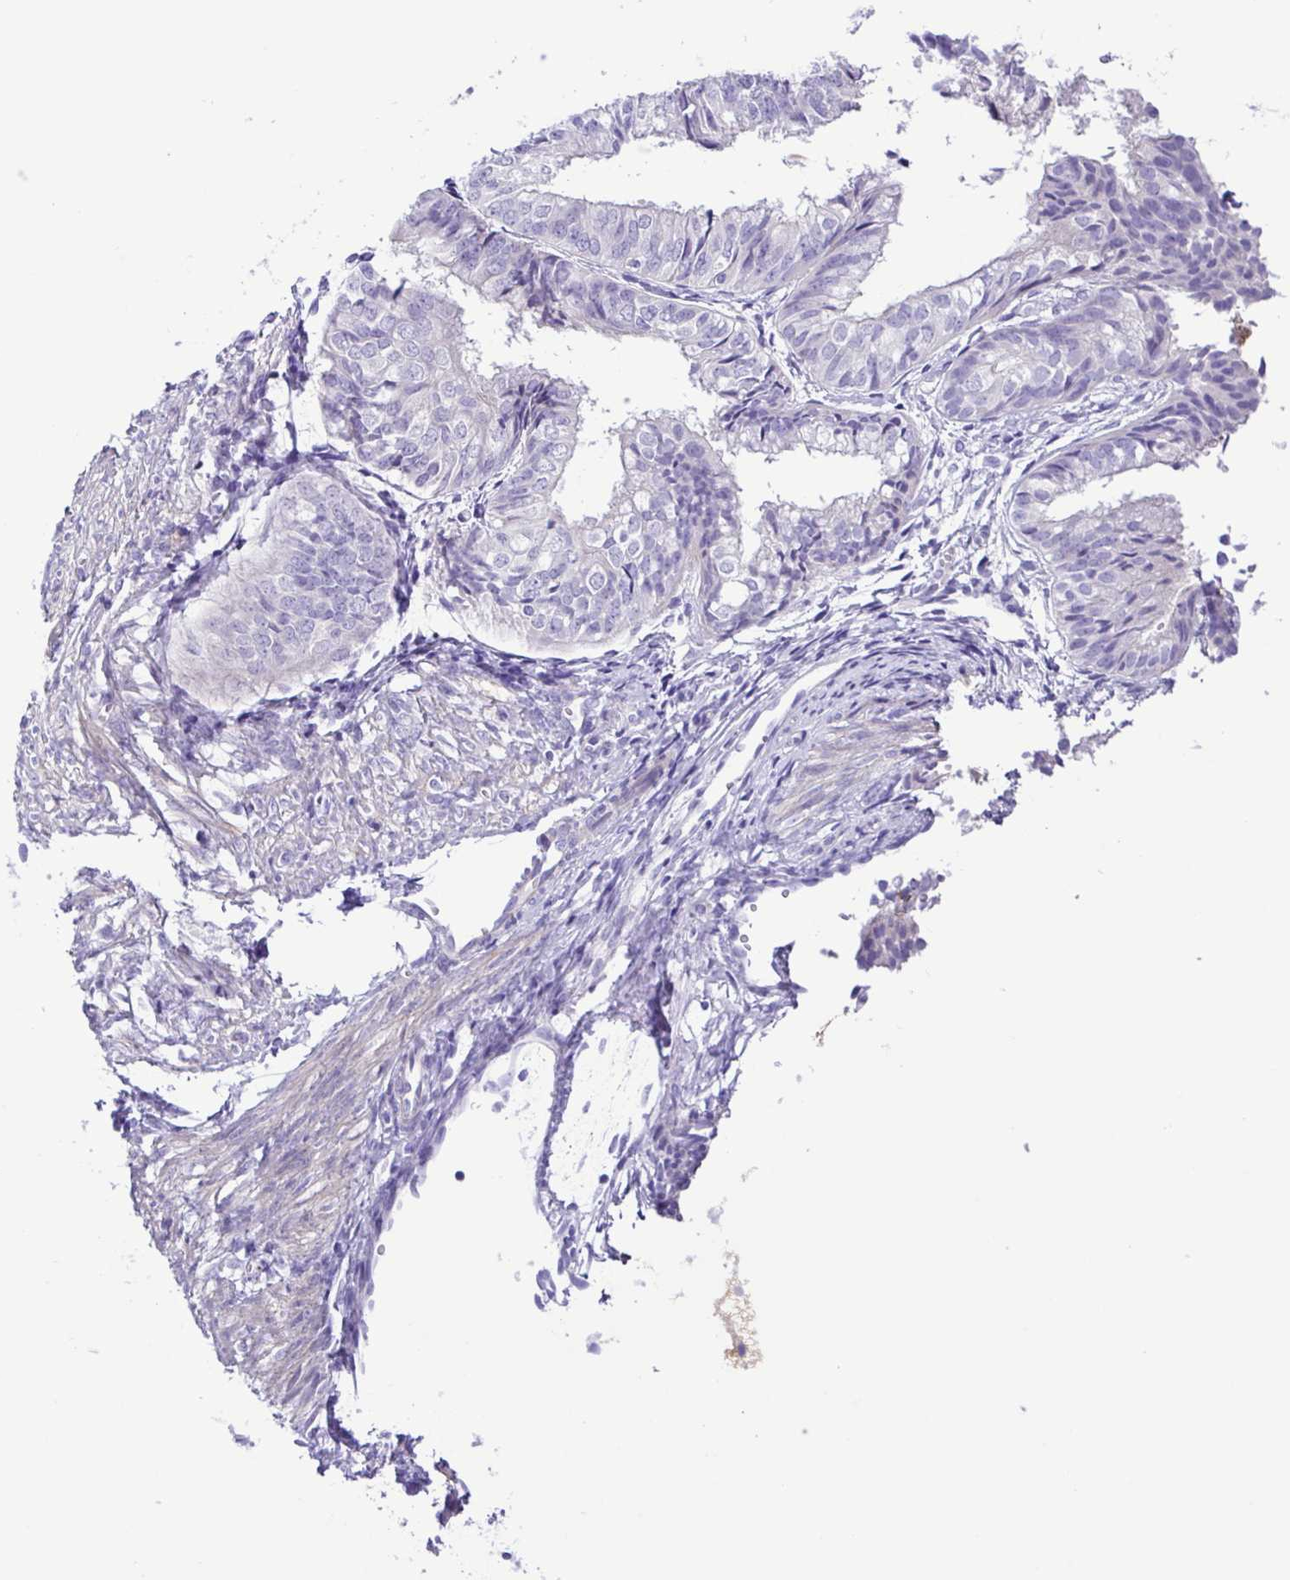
{"staining": {"intensity": "negative", "quantity": "none", "location": "none"}, "tissue": "endometrial cancer", "cell_type": "Tumor cells", "image_type": "cancer", "snomed": [{"axis": "morphology", "description": "Adenocarcinoma, NOS"}, {"axis": "topography", "description": "Endometrium"}], "caption": "Histopathology image shows no significant protein positivity in tumor cells of endometrial cancer (adenocarcinoma).", "gene": "GABBR2", "patient": {"sex": "female", "age": 58}}